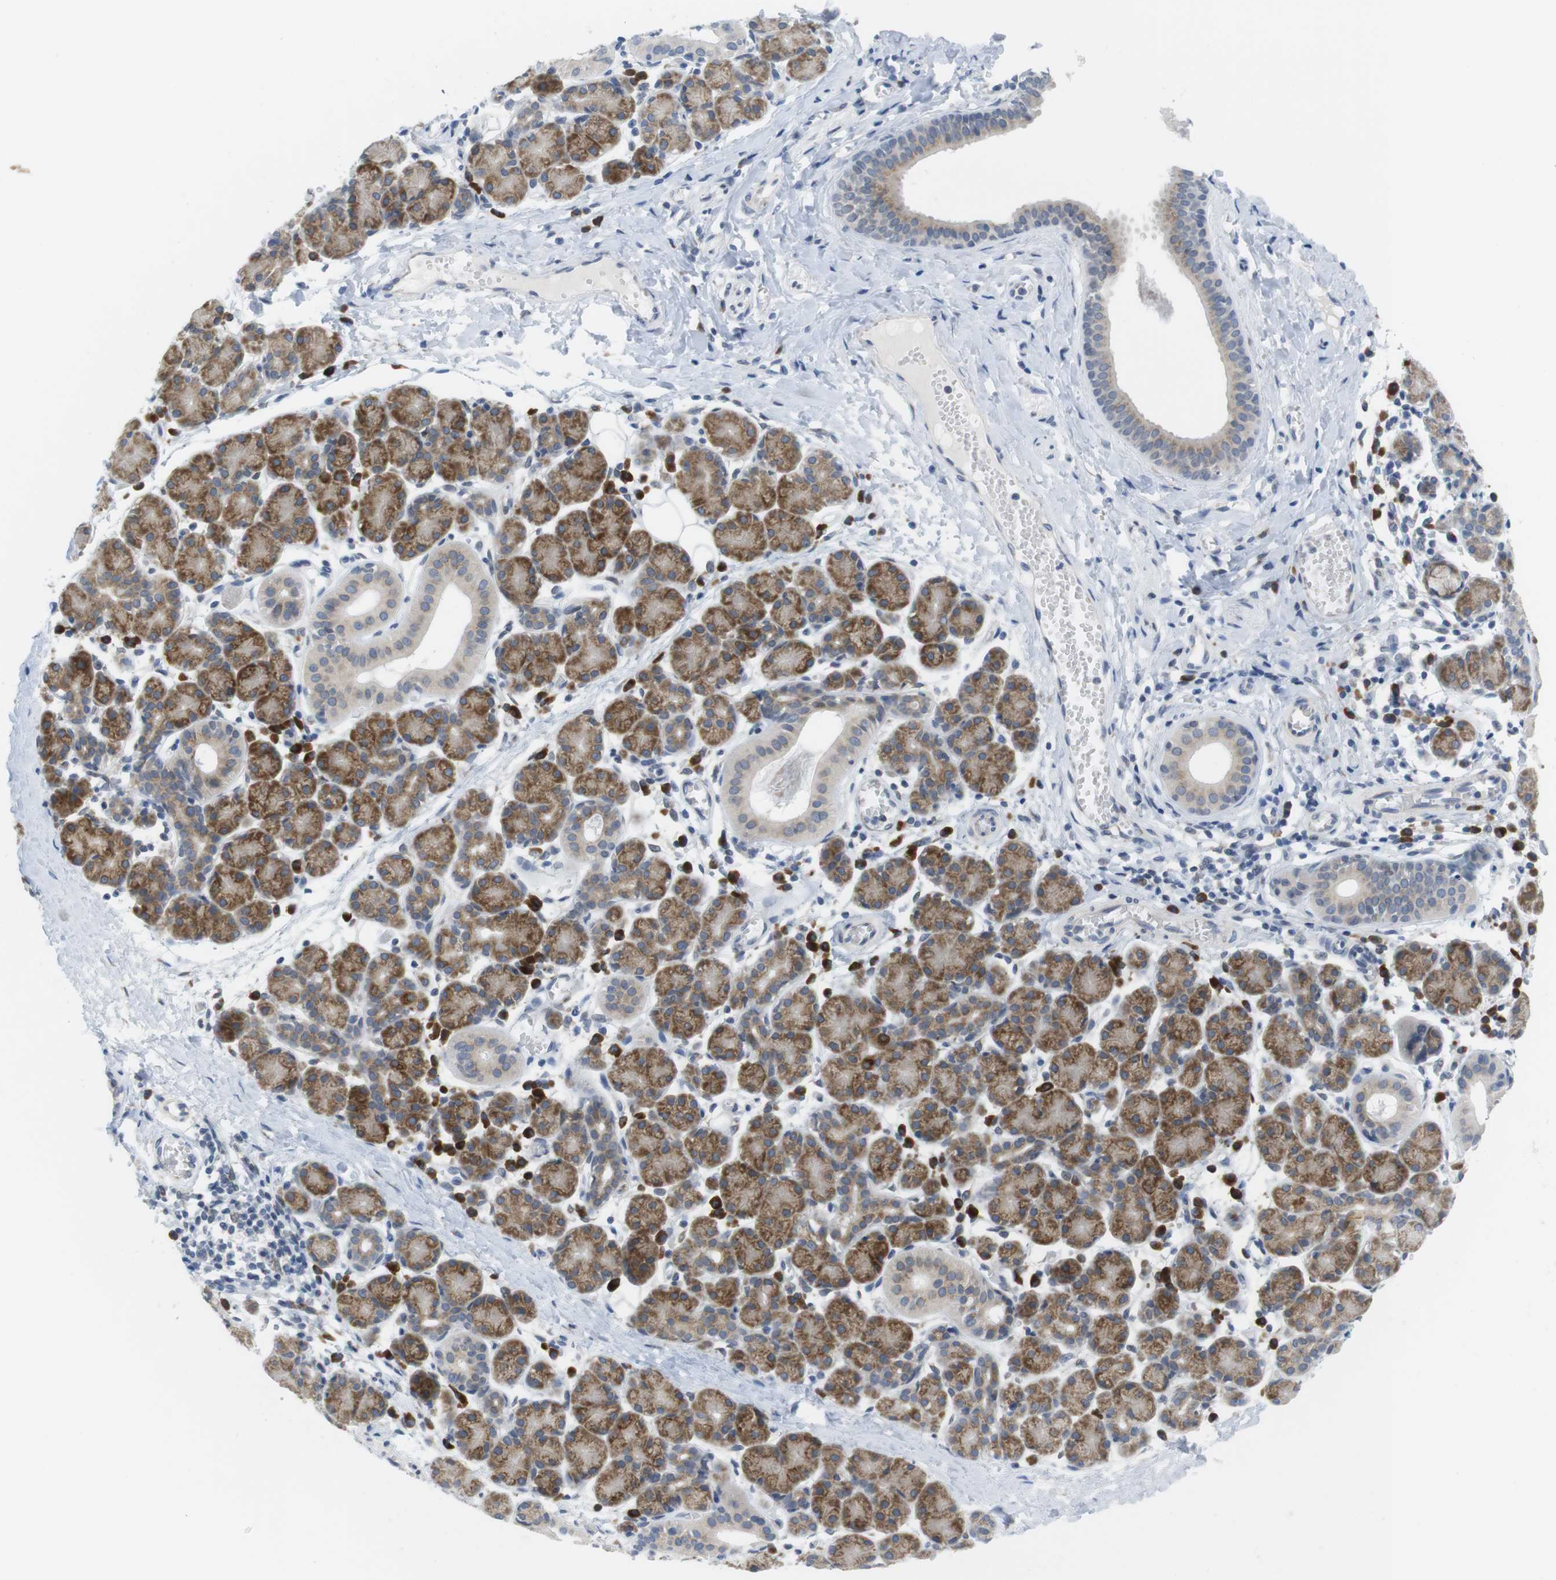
{"staining": {"intensity": "moderate", "quantity": ">75%", "location": "cytoplasmic/membranous"}, "tissue": "salivary gland", "cell_type": "Glandular cells", "image_type": "normal", "snomed": [{"axis": "morphology", "description": "Normal tissue, NOS"}, {"axis": "morphology", "description": "Inflammation, NOS"}, {"axis": "topography", "description": "Lymph node"}, {"axis": "topography", "description": "Salivary gland"}], "caption": "A high-resolution image shows IHC staining of unremarkable salivary gland, which shows moderate cytoplasmic/membranous positivity in about >75% of glandular cells.", "gene": "ERGIC3", "patient": {"sex": "male", "age": 3}}